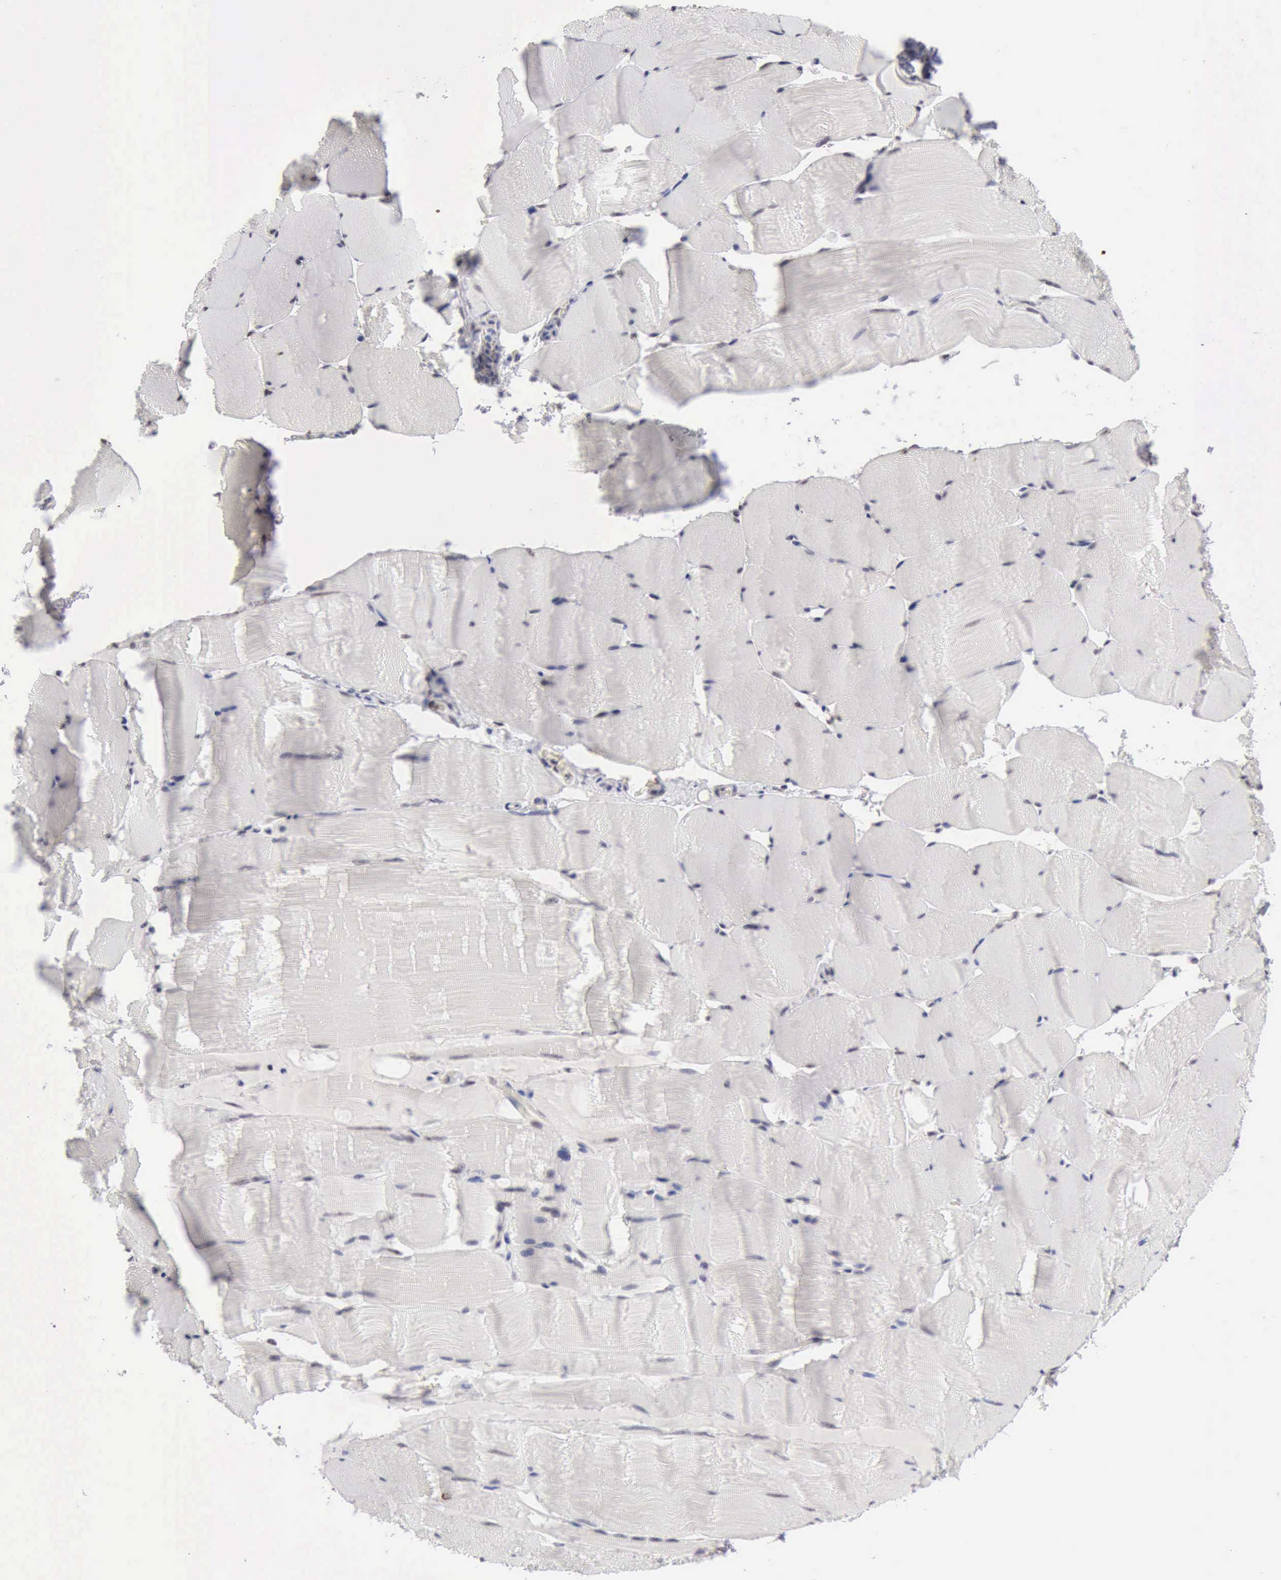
{"staining": {"intensity": "negative", "quantity": "none", "location": "none"}, "tissue": "skeletal muscle", "cell_type": "Myocytes", "image_type": "normal", "snomed": [{"axis": "morphology", "description": "Normal tissue, NOS"}, {"axis": "topography", "description": "Skeletal muscle"}], "caption": "DAB immunohistochemical staining of unremarkable skeletal muscle demonstrates no significant positivity in myocytes.", "gene": "TAF1", "patient": {"sex": "male", "age": 62}}